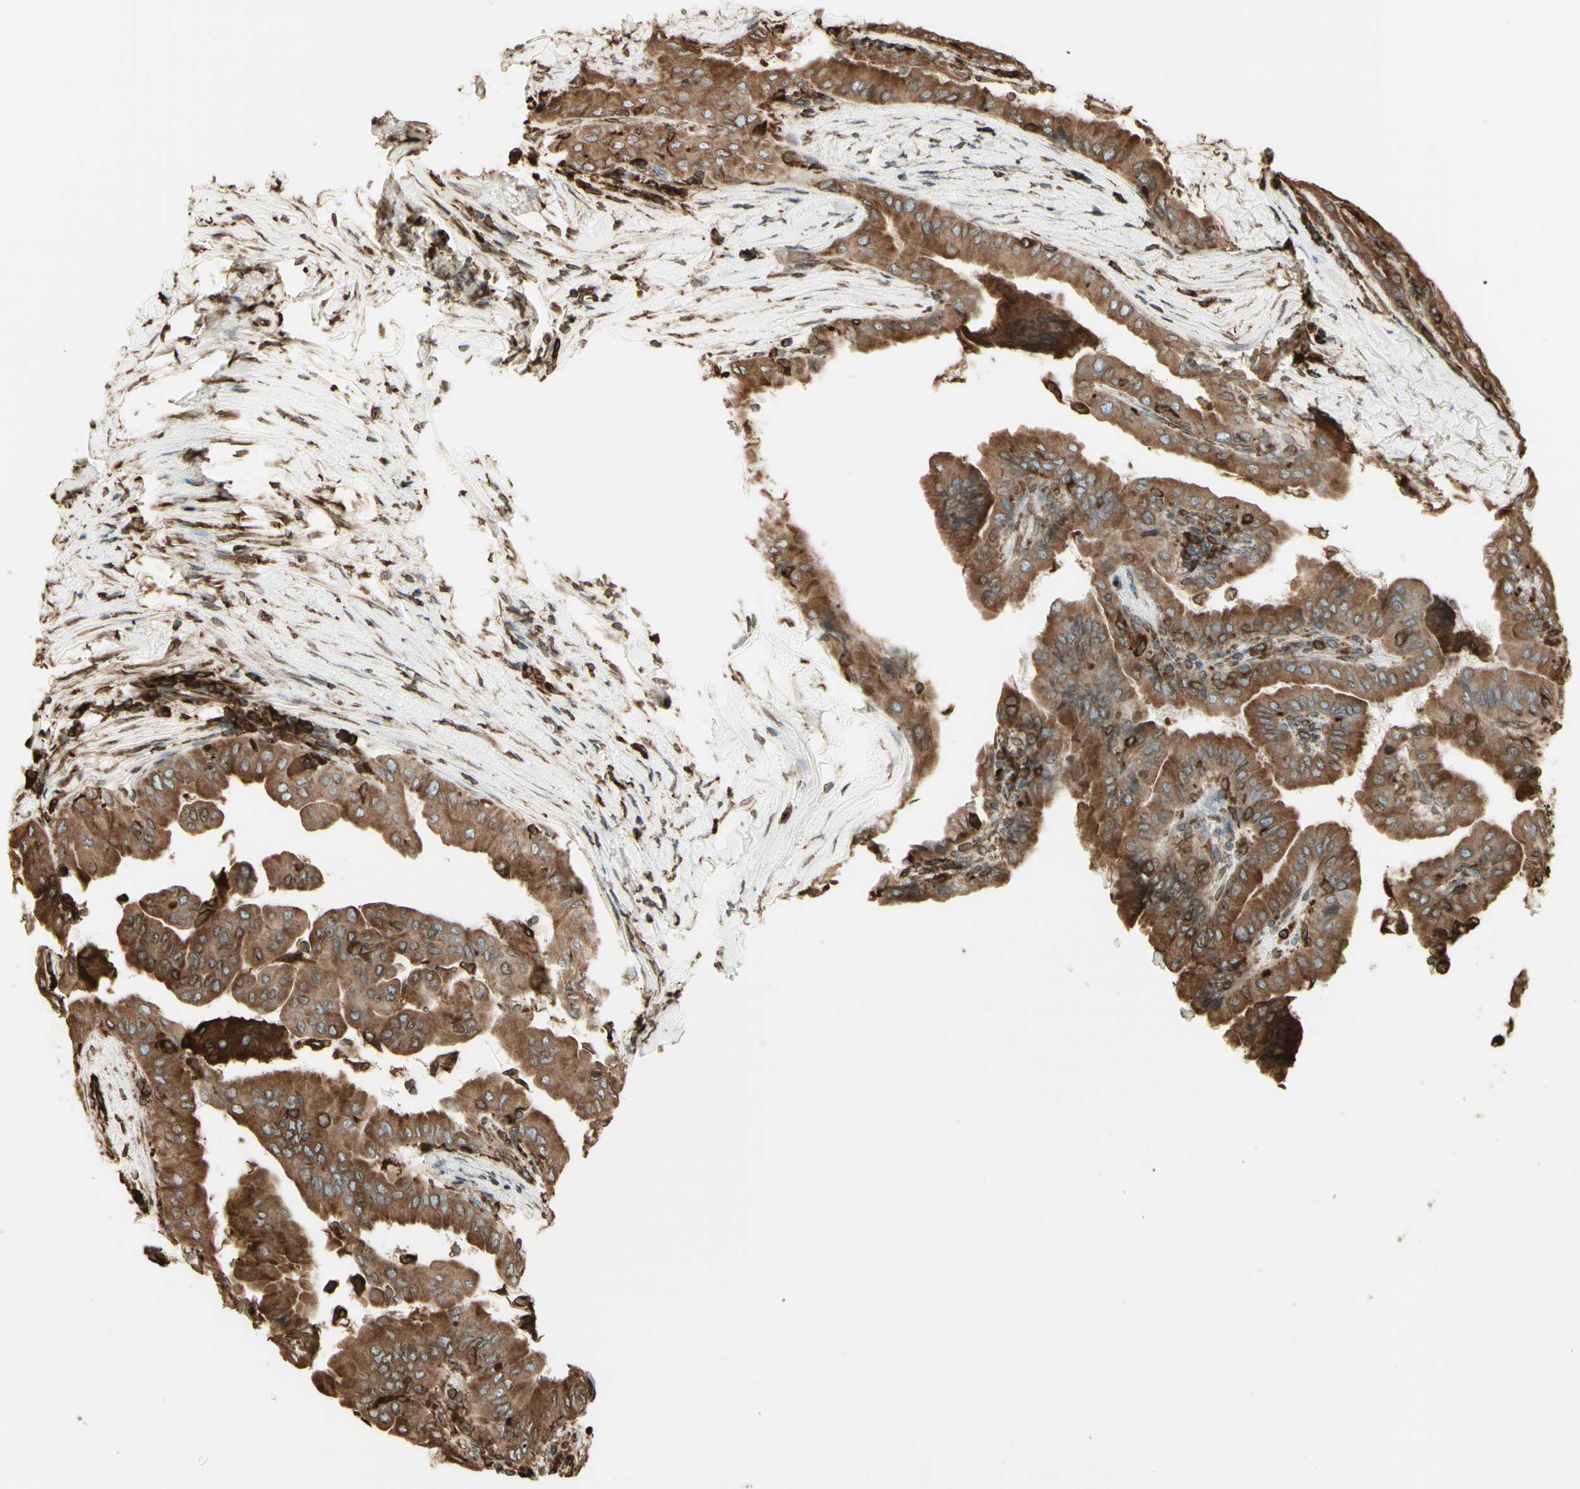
{"staining": {"intensity": "moderate", "quantity": ">75%", "location": "cytoplasmic/membranous"}, "tissue": "thyroid cancer", "cell_type": "Tumor cells", "image_type": "cancer", "snomed": [{"axis": "morphology", "description": "Papillary adenocarcinoma, NOS"}, {"axis": "topography", "description": "Thyroid gland"}], "caption": "Immunohistochemical staining of papillary adenocarcinoma (thyroid) demonstrates medium levels of moderate cytoplasmic/membranous expression in about >75% of tumor cells.", "gene": "CANX", "patient": {"sex": "male", "age": 33}}